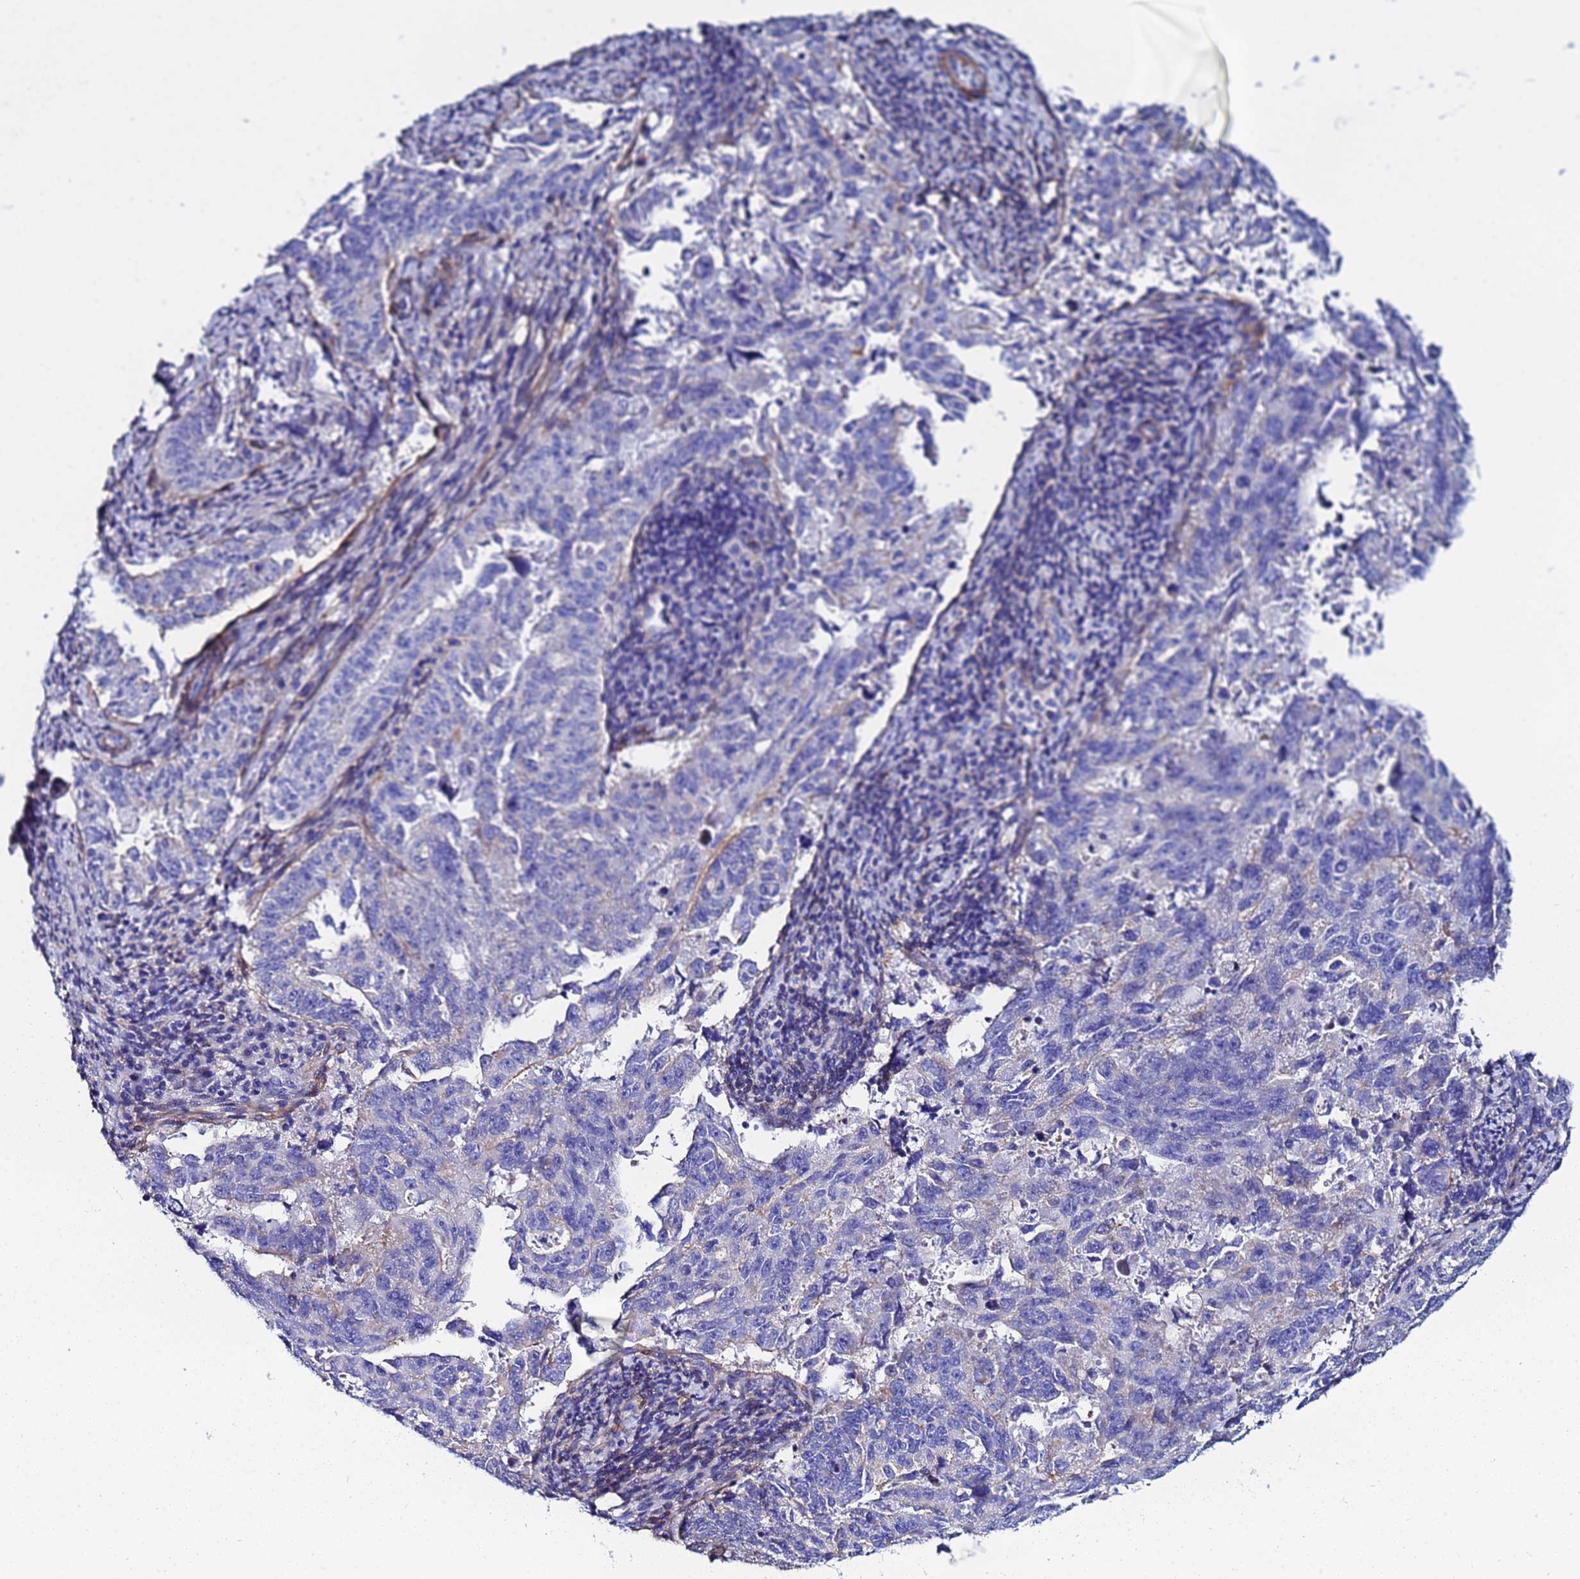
{"staining": {"intensity": "negative", "quantity": "none", "location": "none"}, "tissue": "endometrial cancer", "cell_type": "Tumor cells", "image_type": "cancer", "snomed": [{"axis": "morphology", "description": "Adenocarcinoma, NOS"}, {"axis": "topography", "description": "Endometrium"}], "caption": "This is an immunohistochemistry (IHC) micrograph of endometrial cancer. There is no positivity in tumor cells.", "gene": "RAB39B", "patient": {"sex": "female", "age": 65}}